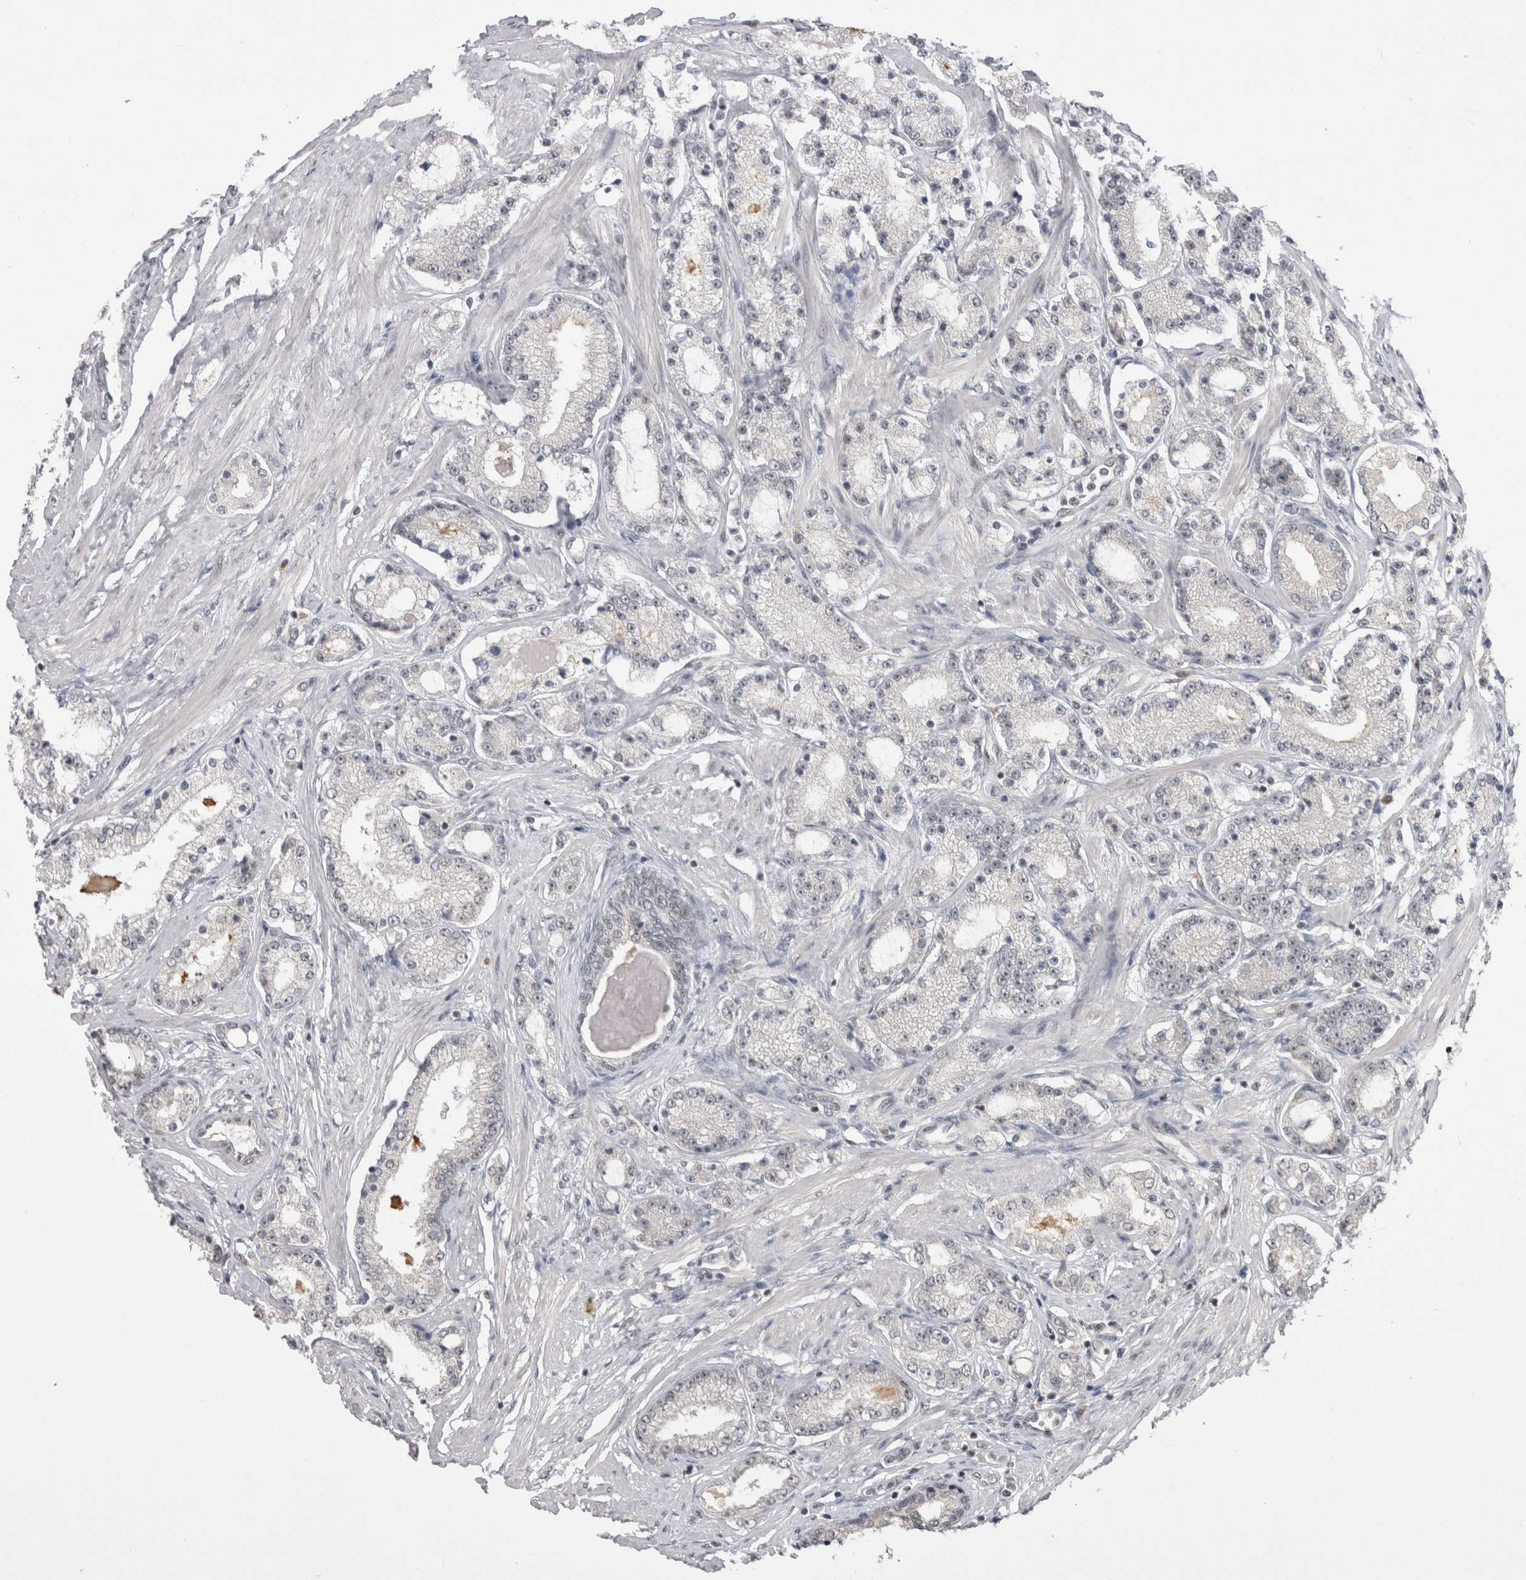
{"staining": {"intensity": "negative", "quantity": "none", "location": "none"}, "tissue": "prostate cancer", "cell_type": "Tumor cells", "image_type": "cancer", "snomed": [{"axis": "morphology", "description": "Adenocarcinoma, Low grade"}, {"axis": "topography", "description": "Prostate"}], "caption": "Immunohistochemical staining of prostate cancer reveals no significant expression in tumor cells.", "gene": "DAXX", "patient": {"sex": "male", "age": 63}}